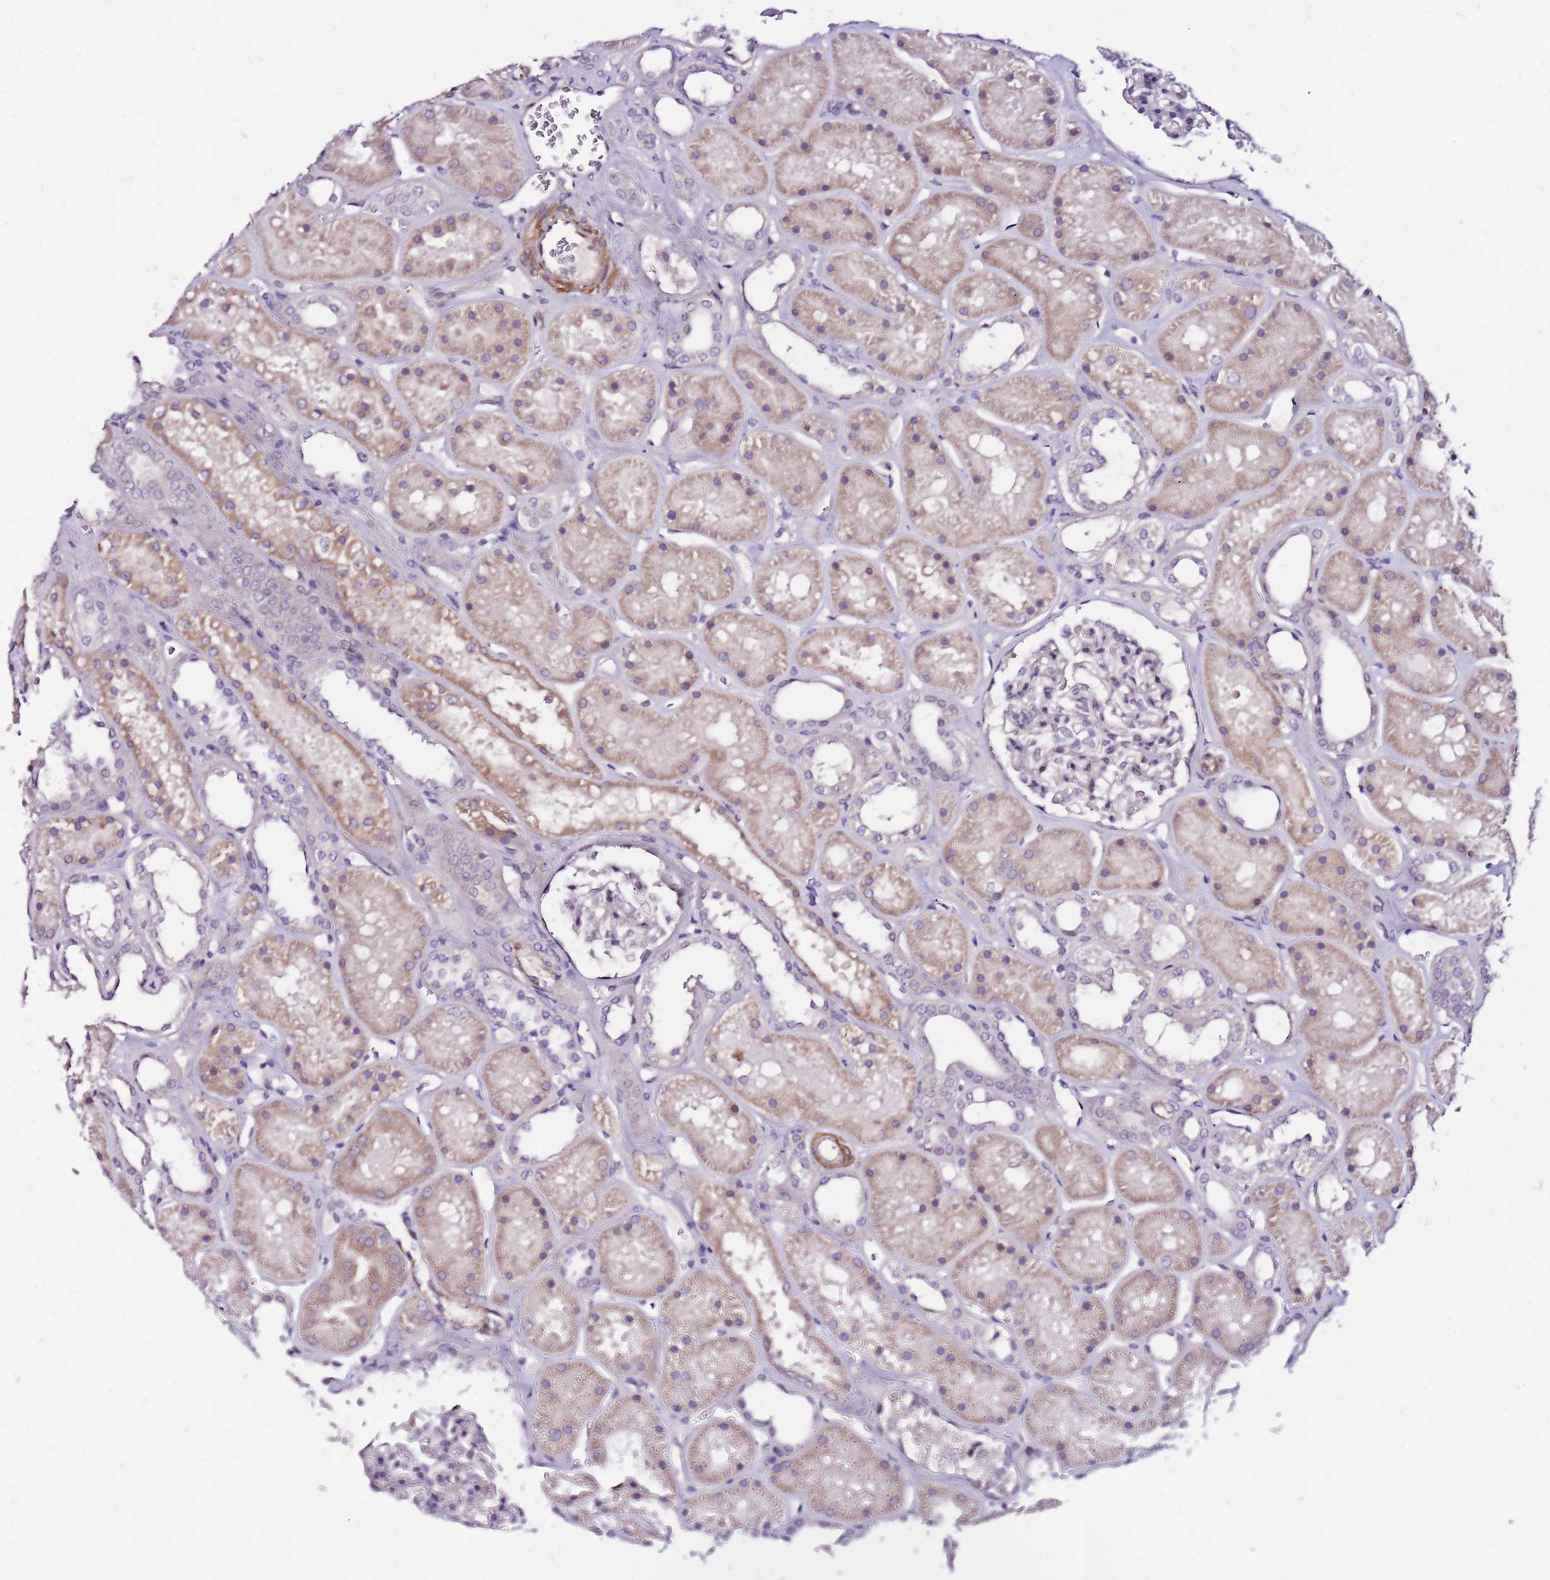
{"staining": {"intensity": "negative", "quantity": "none", "location": "none"}, "tissue": "kidney", "cell_type": "Cells in glomeruli", "image_type": "normal", "snomed": [{"axis": "morphology", "description": "Normal tissue, NOS"}, {"axis": "topography", "description": "Kidney"}], "caption": "A high-resolution micrograph shows immunohistochemistry staining of benign kidney, which reveals no significant positivity in cells in glomeruli.", "gene": "POLE3", "patient": {"sex": "female", "age": 41}}